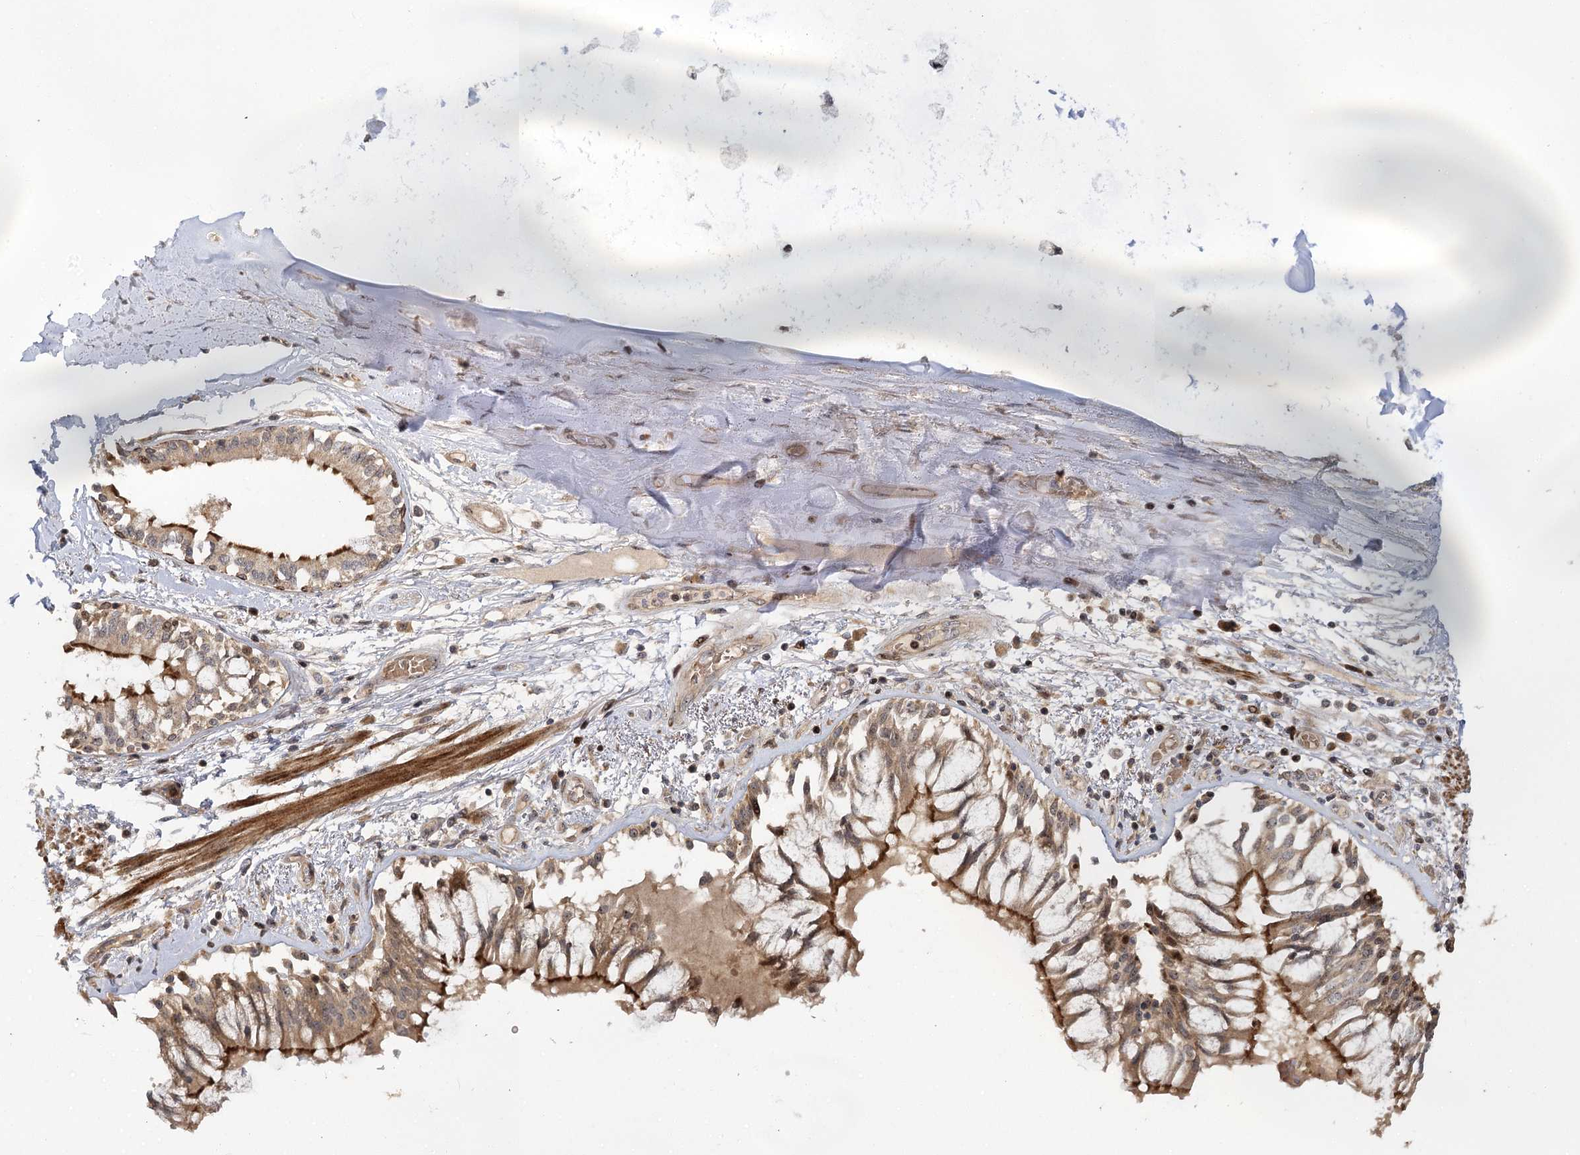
{"staining": {"intensity": "moderate", "quantity": ">75%", "location": "nuclear"}, "tissue": "adipose tissue", "cell_type": "Adipocytes", "image_type": "normal", "snomed": [{"axis": "morphology", "description": "Normal tissue, NOS"}, {"axis": "topography", "description": "Cartilage tissue"}, {"axis": "topography", "description": "Bronchus"}, {"axis": "topography", "description": "Lung"}, {"axis": "topography", "description": "Peripheral nerve tissue"}], "caption": "Adipose tissue stained with a brown dye shows moderate nuclear positive expression in approximately >75% of adipocytes.", "gene": "PIK3C2A", "patient": {"sex": "female", "age": 49}}